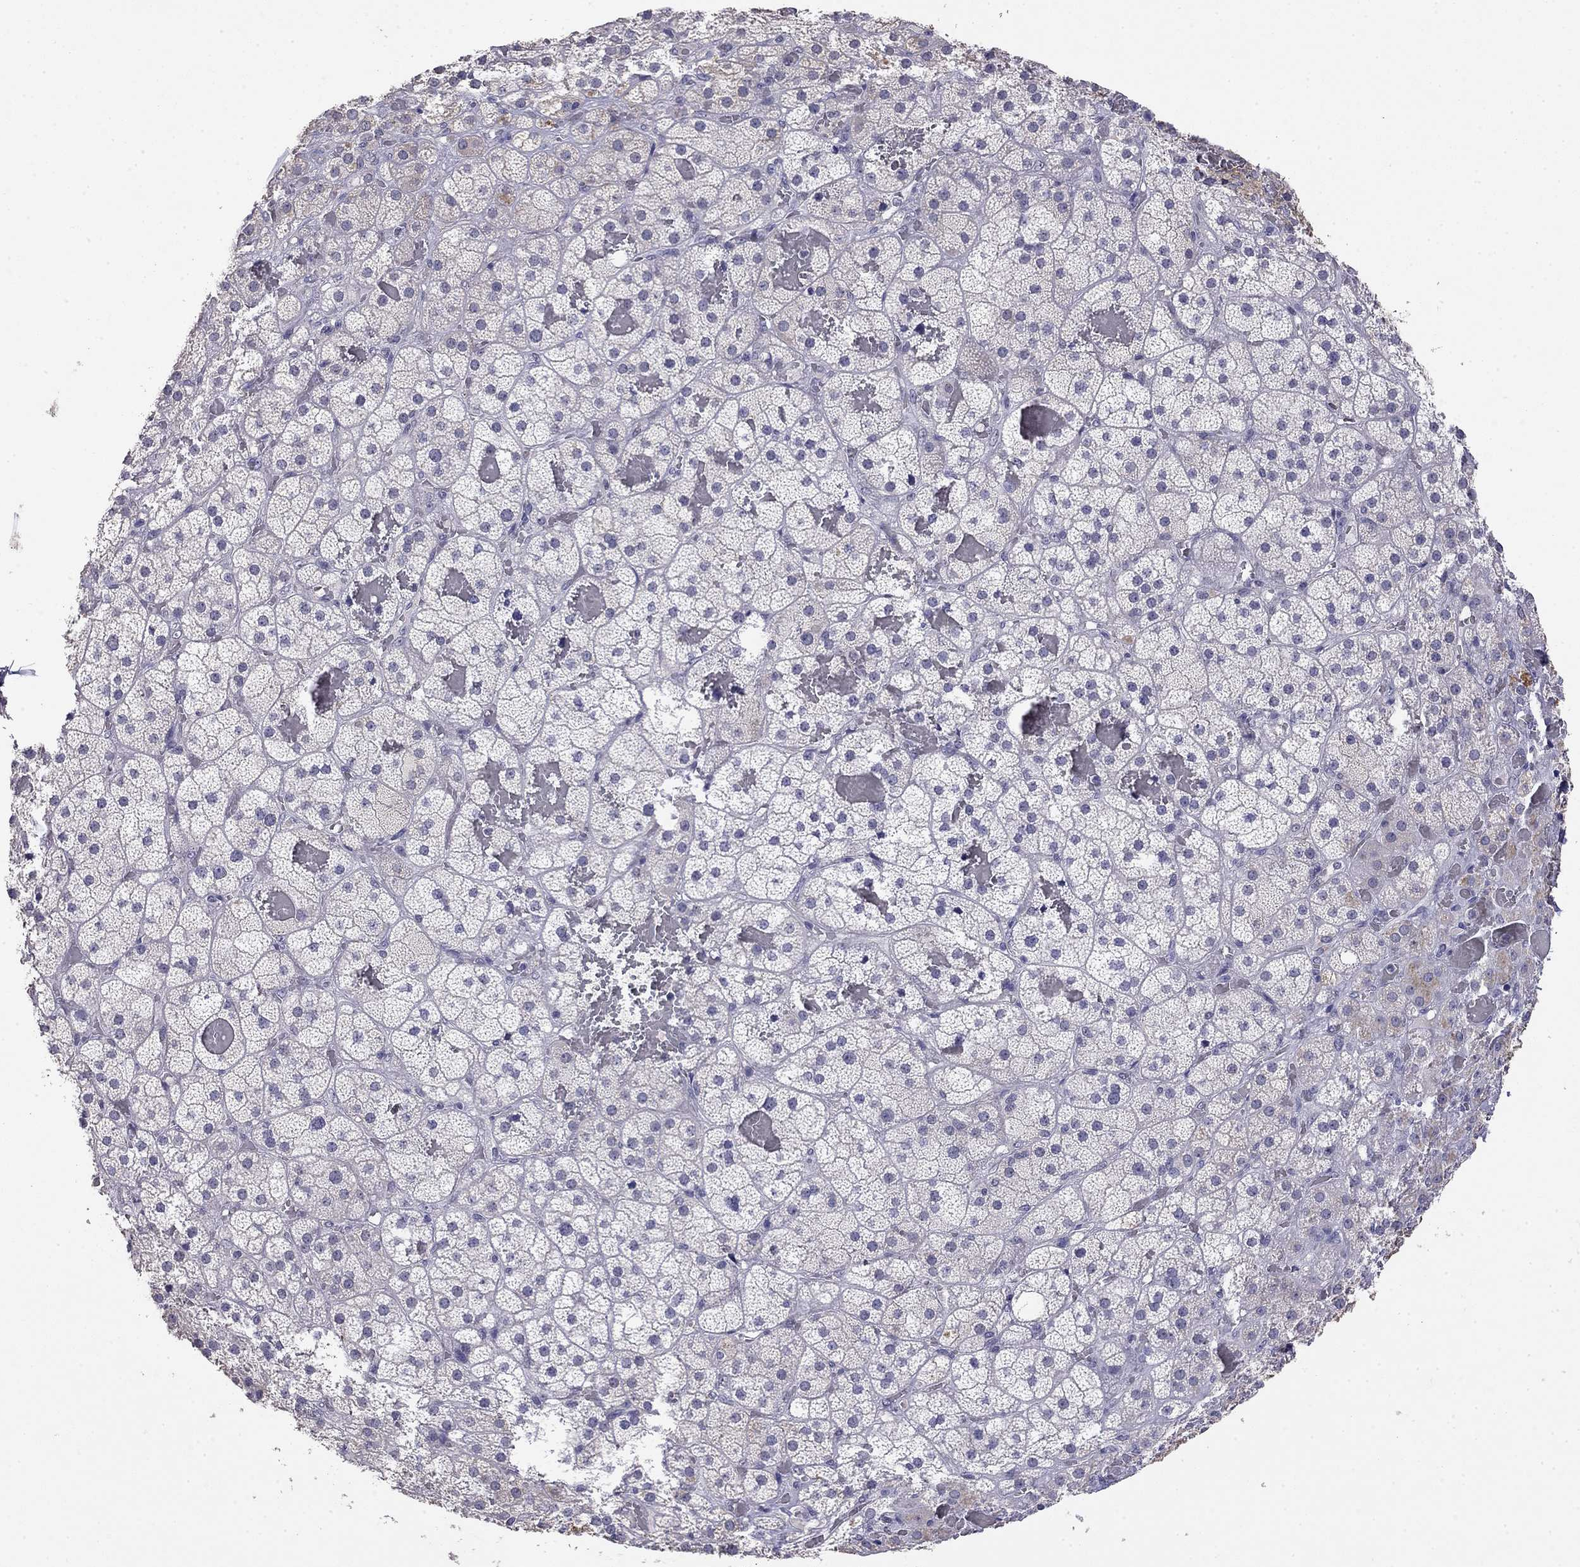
{"staining": {"intensity": "moderate", "quantity": "25%-75%", "location": "cytoplasmic/membranous"}, "tissue": "adrenal gland", "cell_type": "Glandular cells", "image_type": "normal", "snomed": [{"axis": "morphology", "description": "Normal tissue, NOS"}, {"axis": "topography", "description": "Adrenal gland"}], "caption": "This histopathology image displays normal adrenal gland stained with immunohistochemistry to label a protein in brown. The cytoplasmic/membranous of glandular cells show moderate positivity for the protein. Nuclei are counter-stained blue.", "gene": "WNK3", "patient": {"sex": "male", "age": 57}}